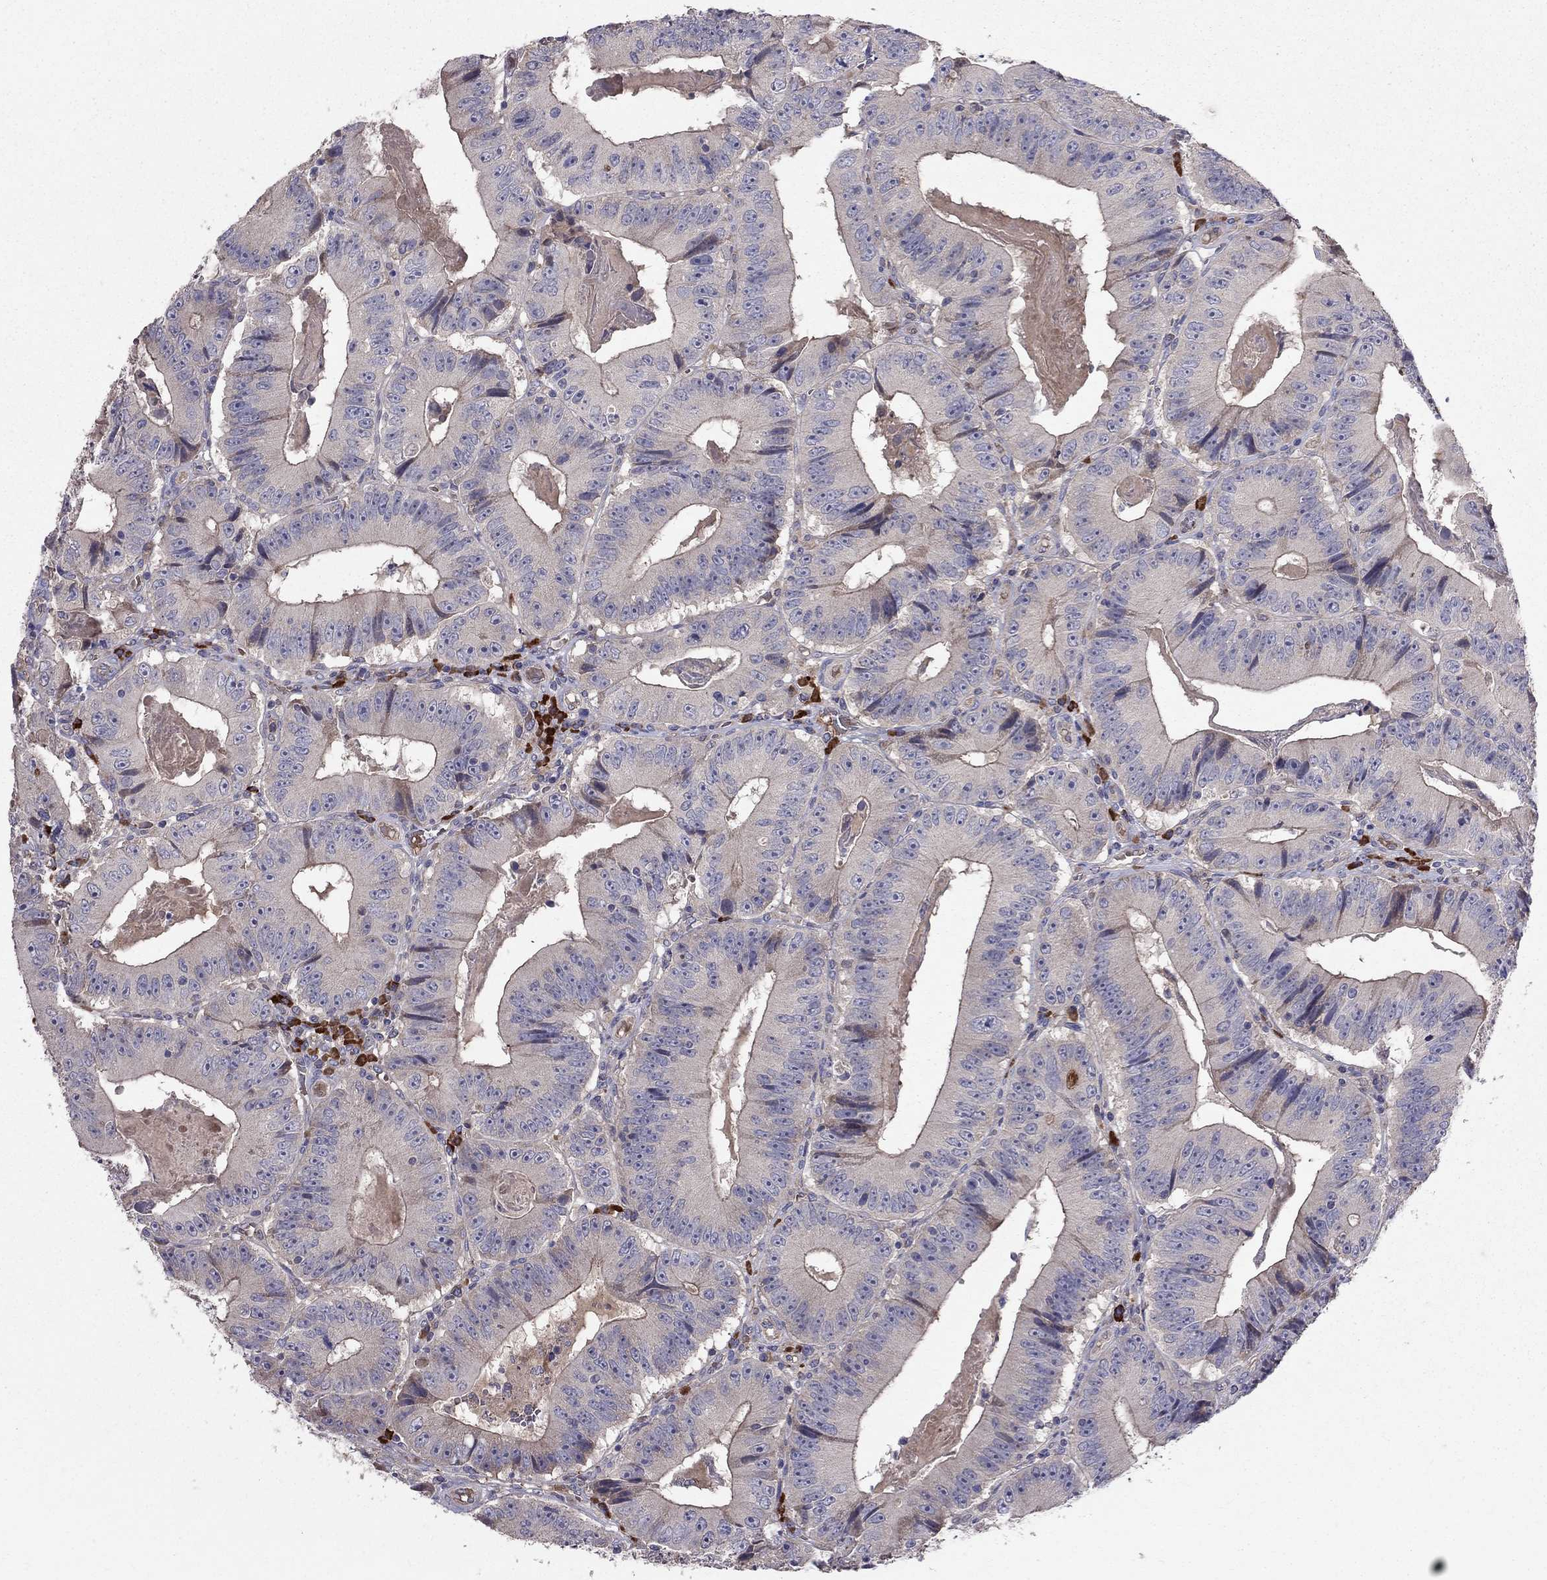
{"staining": {"intensity": "moderate", "quantity": "25%-75%", "location": "cytoplasmic/membranous"}, "tissue": "colorectal cancer", "cell_type": "Tumor cells", "image_type": "cancer", "snomed": [{"axis": "morphology", "description": "Adenocarcinoma, NOS"}, {"axis": "topography", "description": "Colon"}], "caption": "Moderate cytoplasmic/membranous expression is present in approximately 25%-75% of tumor cells in colorectal cancer (adenocarcinoma).", "gene": "PIK3CG", "patient": {"sex": "female", "age": 86}}